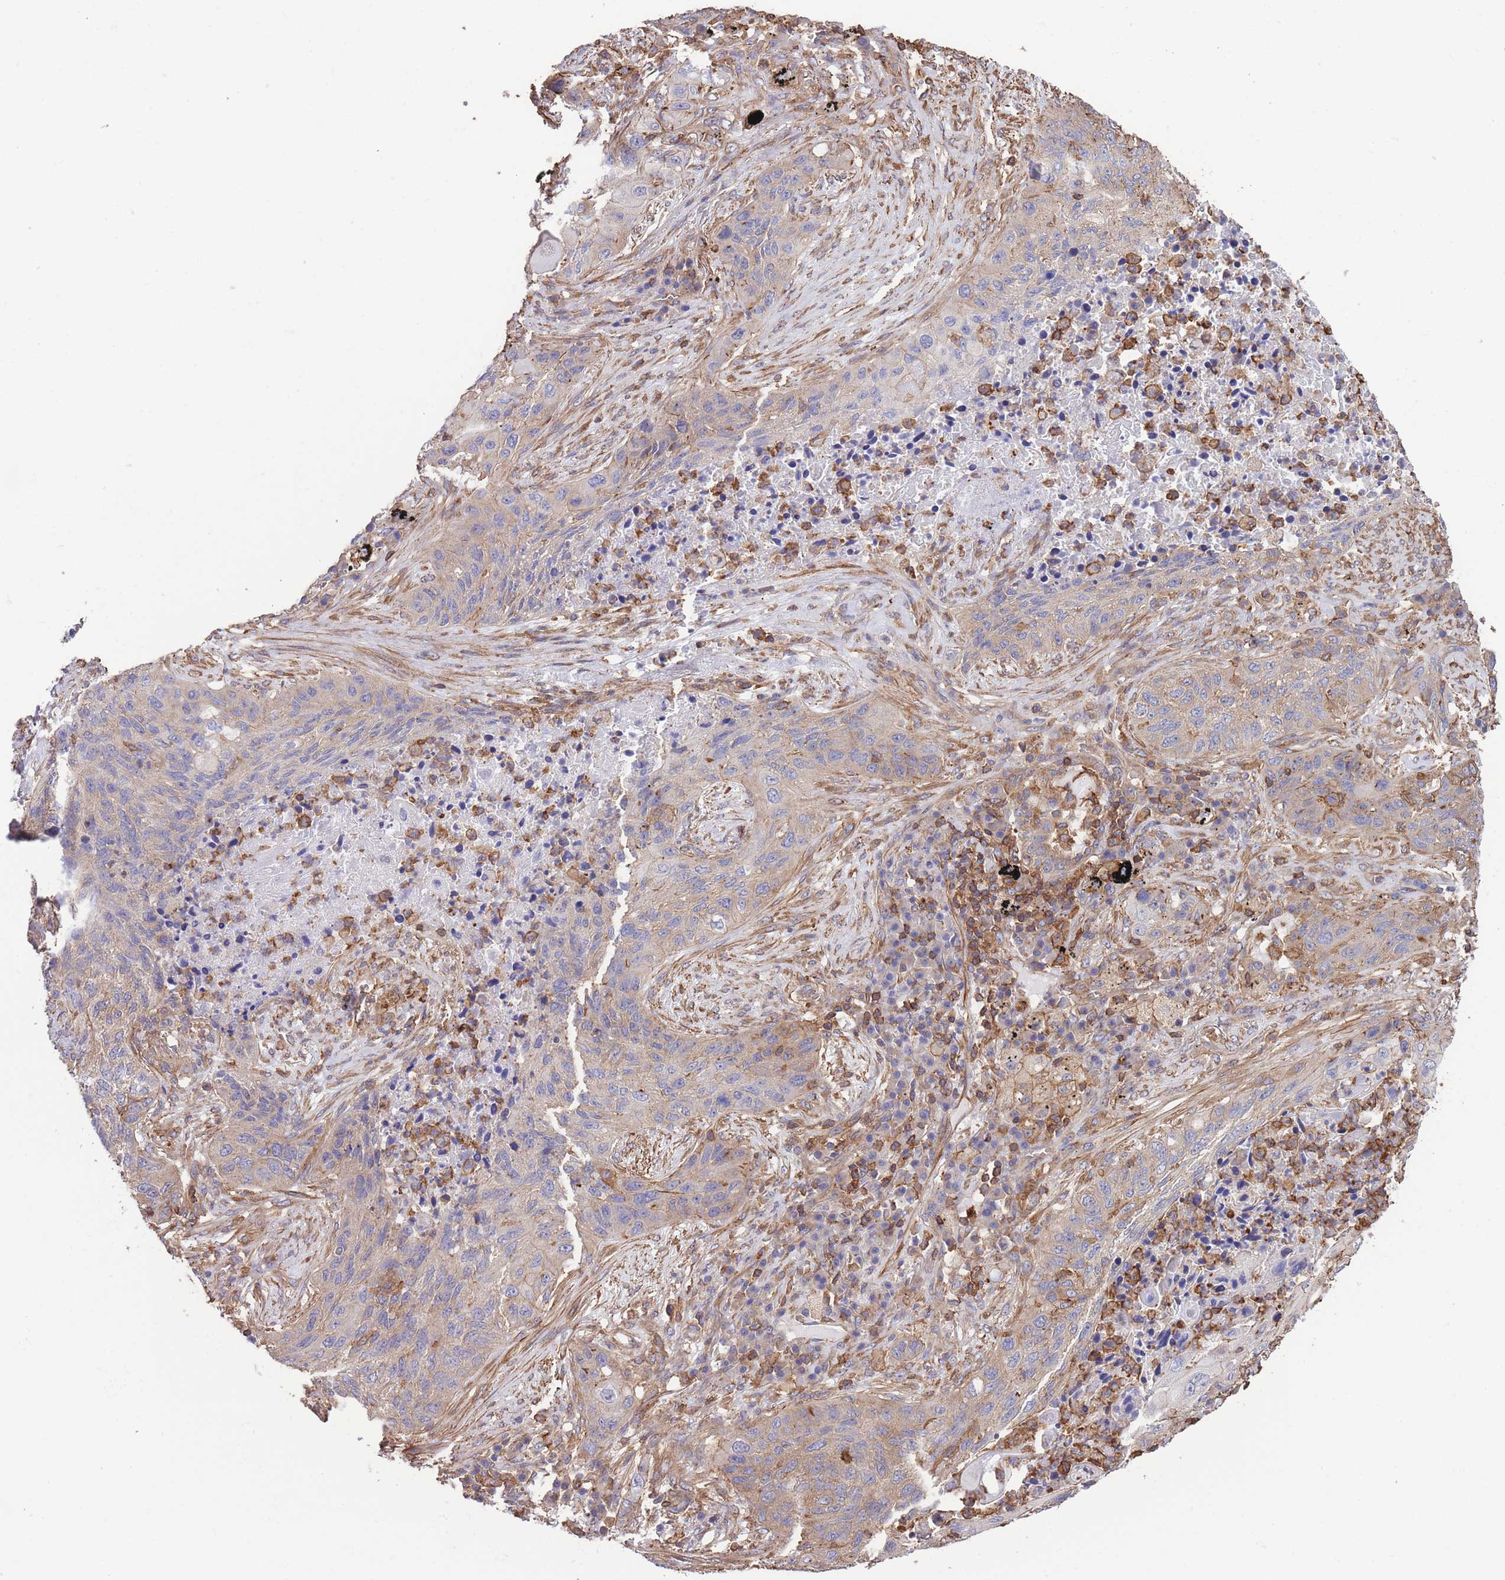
{"staining": {"intensity": "weak", "quantity": "25%-75%", "location": "cytoplasmic/membranous"}, "tissue": "lung cancer", "cell_type": "Tumor cells", "image_type": "cancer", "snomed": [{"axis": "morphology", "description": "Squamous cell carcinoma, NOS"}, {"axis": "topography", "description": "Lung"}], "caption": "About 25%-75% of tumor cells in human lung cancer (squamous cell carcinoma) show weak cytoplasmic/membranous protein positivity as visualized by brown immunohistochemical staining.", "gene": "LRRN4CL", "patient": {"sex": "female", "age": 63}}